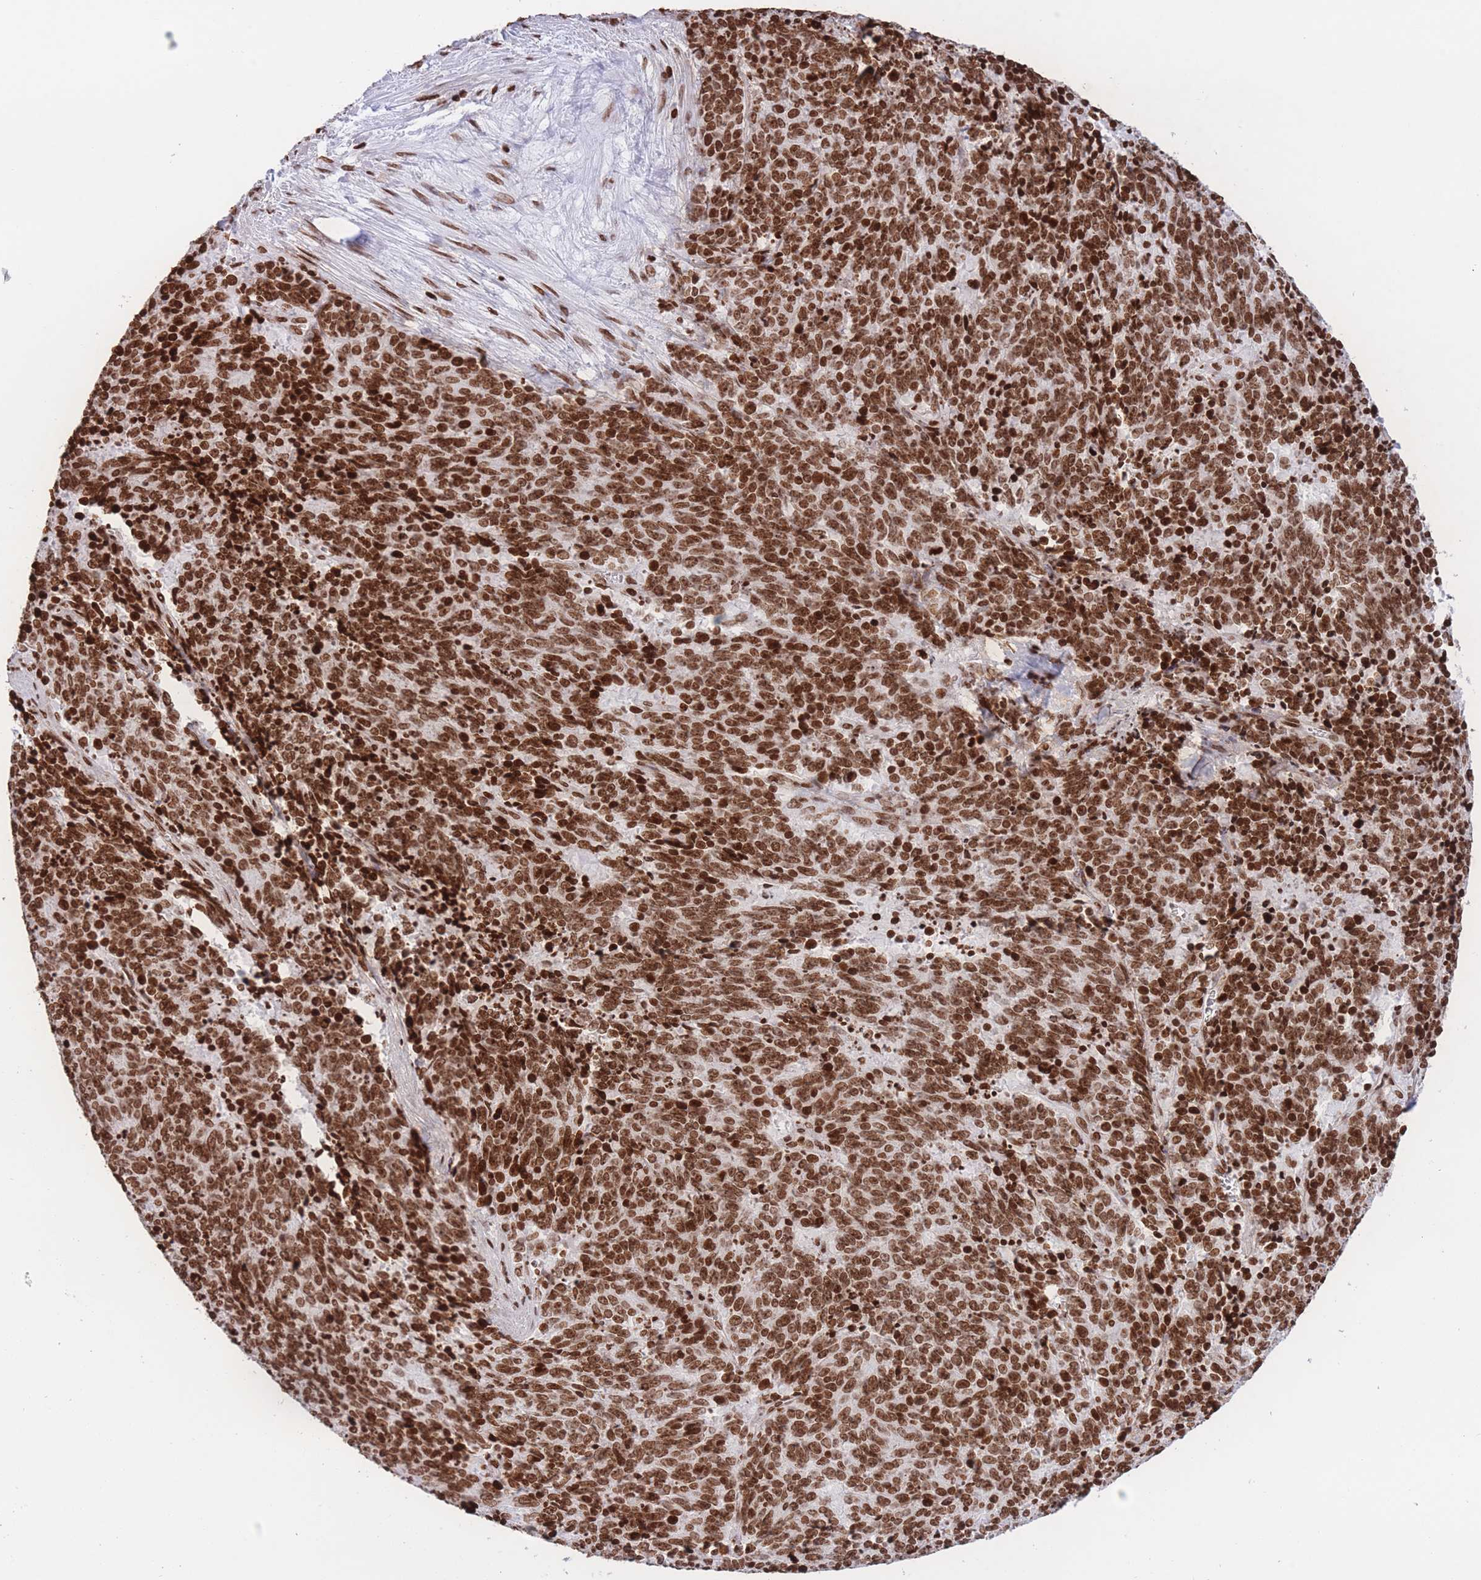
{"staining": {"intensity": "strong", "quantity": ">75%", "location": "nuclear"}, "tissue": "cervical cancer", "cell_type": "Tumor cells", "image_type": "cancer", "snomed": [{"axis": "morphology", "description": "Squamous cell carcinoma, NOS"}, {"axis": "topography", "description": "Cervix"}], "caption": "Strong nuclear positivity for a protein is identified in about >75% of tumor cells of squamous cell carcinoma (cervical) using immunohistochemistry.", "gene": "H2BC11", "patient": {"sex": "female", "age": 29}}